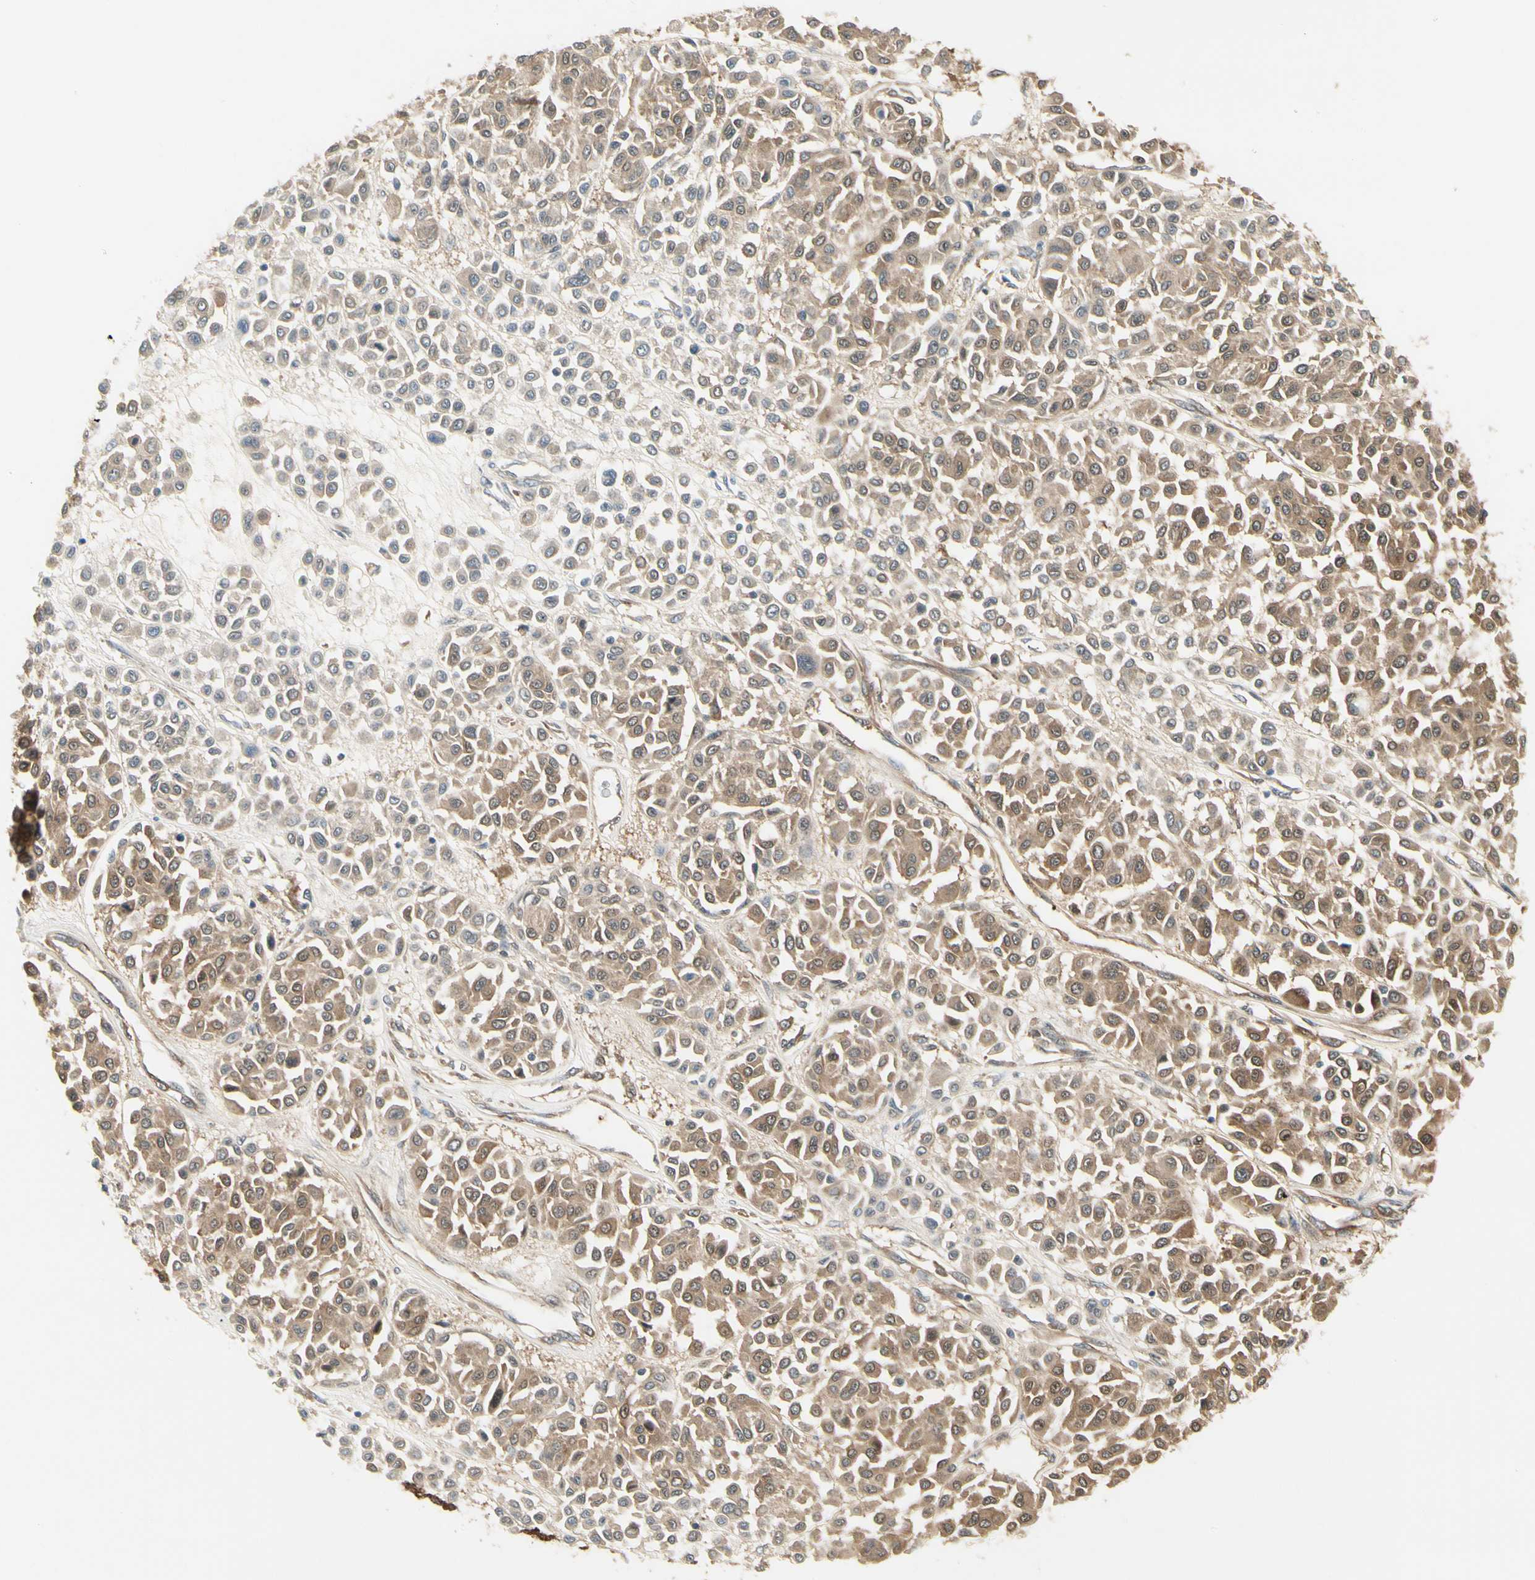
{"staining": {"intensity": "moderate", "quantity": ">75%", "location": "cytoplasmic/membranous"}, "tissue": "melanoma", "cell_type": "Tumor cells", "image_type": "cancer", "snomed": [{"axis": "morphology", "description": "Malignant melanoma, Metastatic site"}, {"axis": "topography", "description": "Soft tissue"}], "caption": "High-magnification brightfield microscopy of melanoma stained with DAB (3,3'-diaminobenzidine) (brown) and counterstained with hematoxylin (blue). tumor cells exhibit moderate cytoplasmic/membranous staining is appreciated in about>75% of cells.", "gene": "NME1-NME2", "patient": {"sex": "male", "age": 41}}